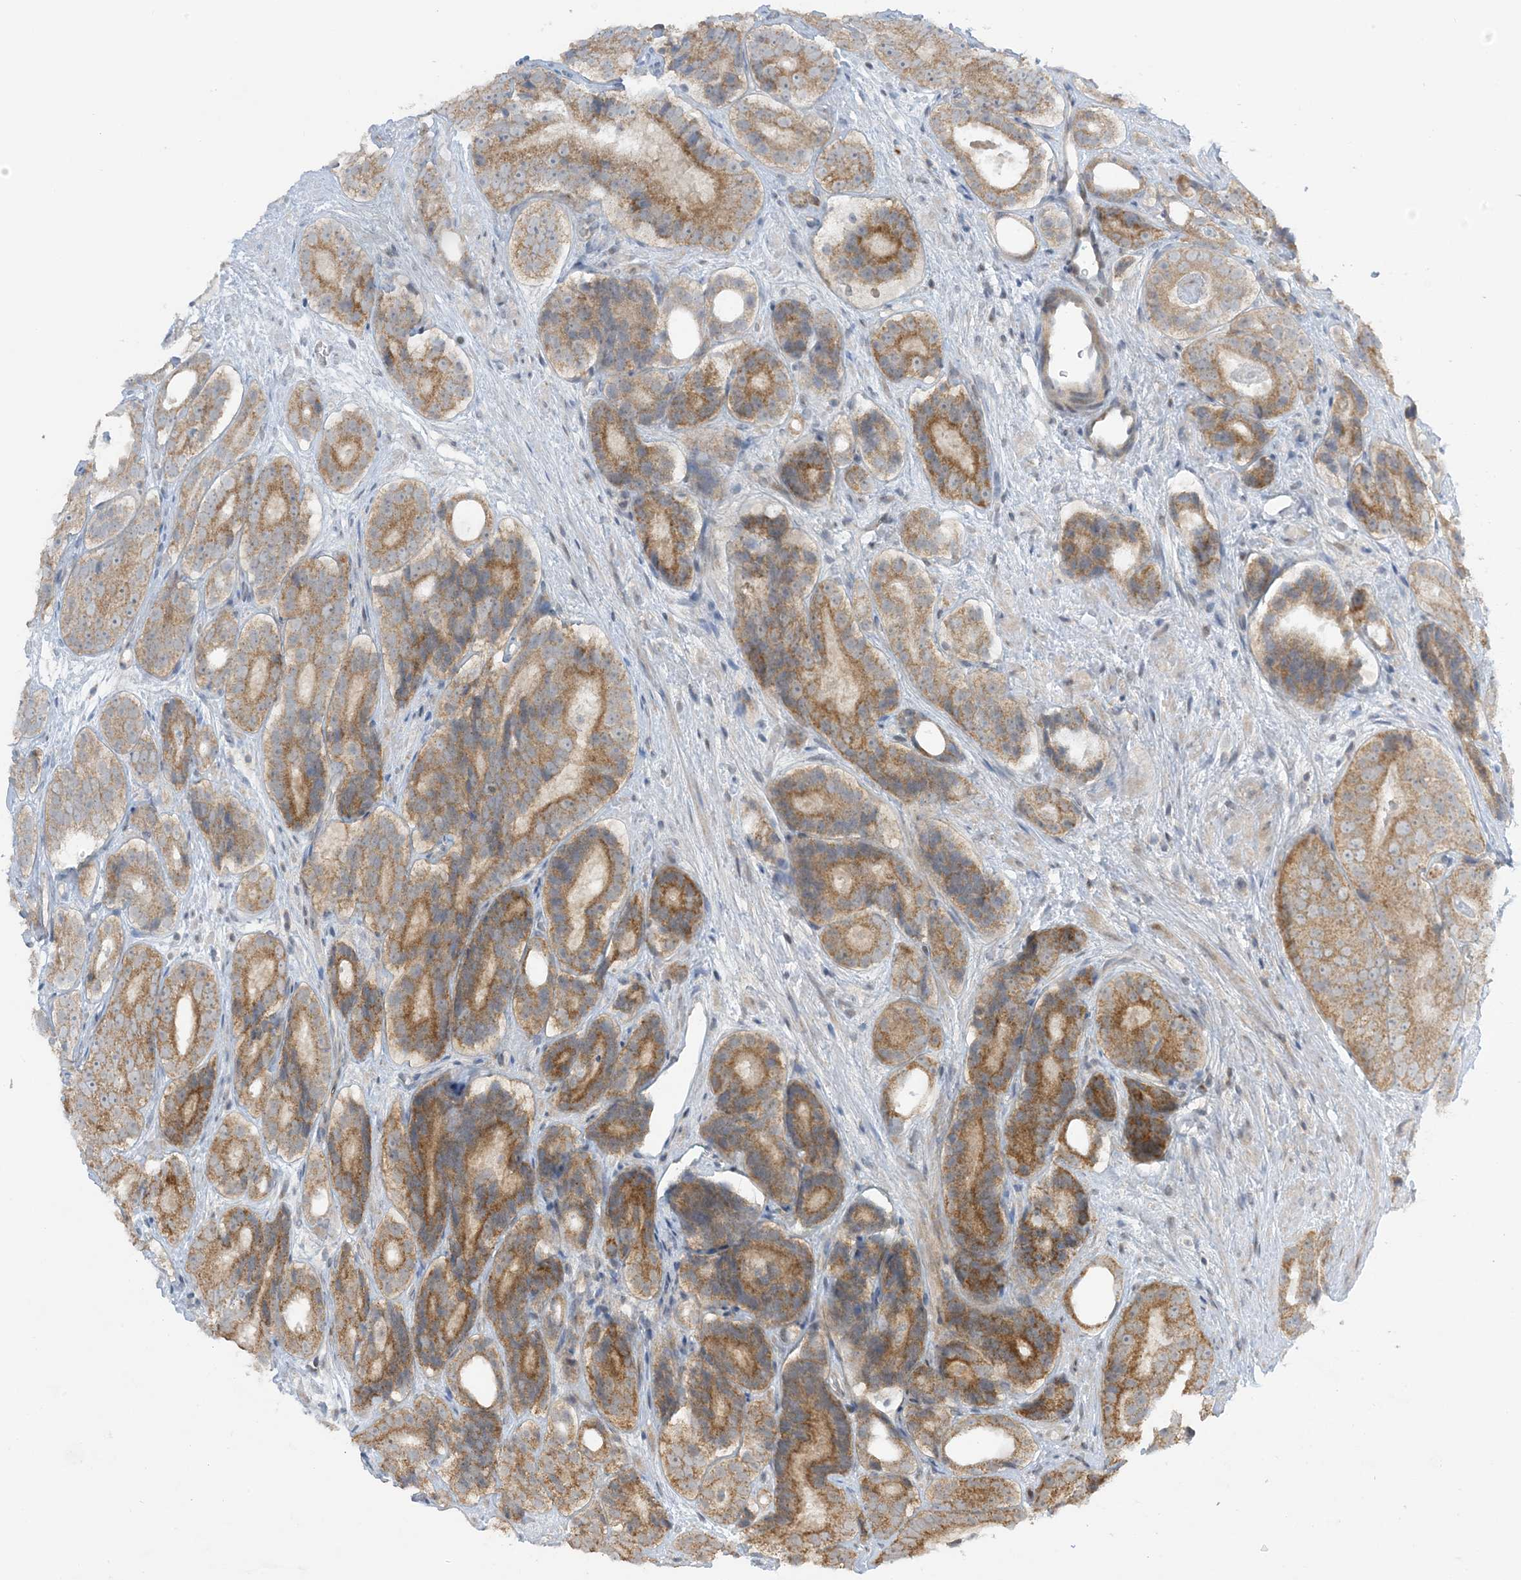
{"staining": {"intensity": "moderate", "quantity": ">75%", "location": "cytoplasmic/membranous"}, "tissue": "prostate cancer", "cell_type": "Tumor cells", "image_type": "cancer", "snomed": [{"axis": "morphology", "description": "Adenocarcinoma, High grade"}, {"axis": "topography", "description": "Prostate"}], "caption": "Immunohistochemistry (DAB (3,3'-diaminobenzidine)) staining of human adenocarcinoma (high-grade) (prostate) exhibits moderate cytoplasmic/membranous protein positivity in about >75% of tumor cells.", "gene": "PHLDB2", "patient": {"sex": "male", "age": 56}}